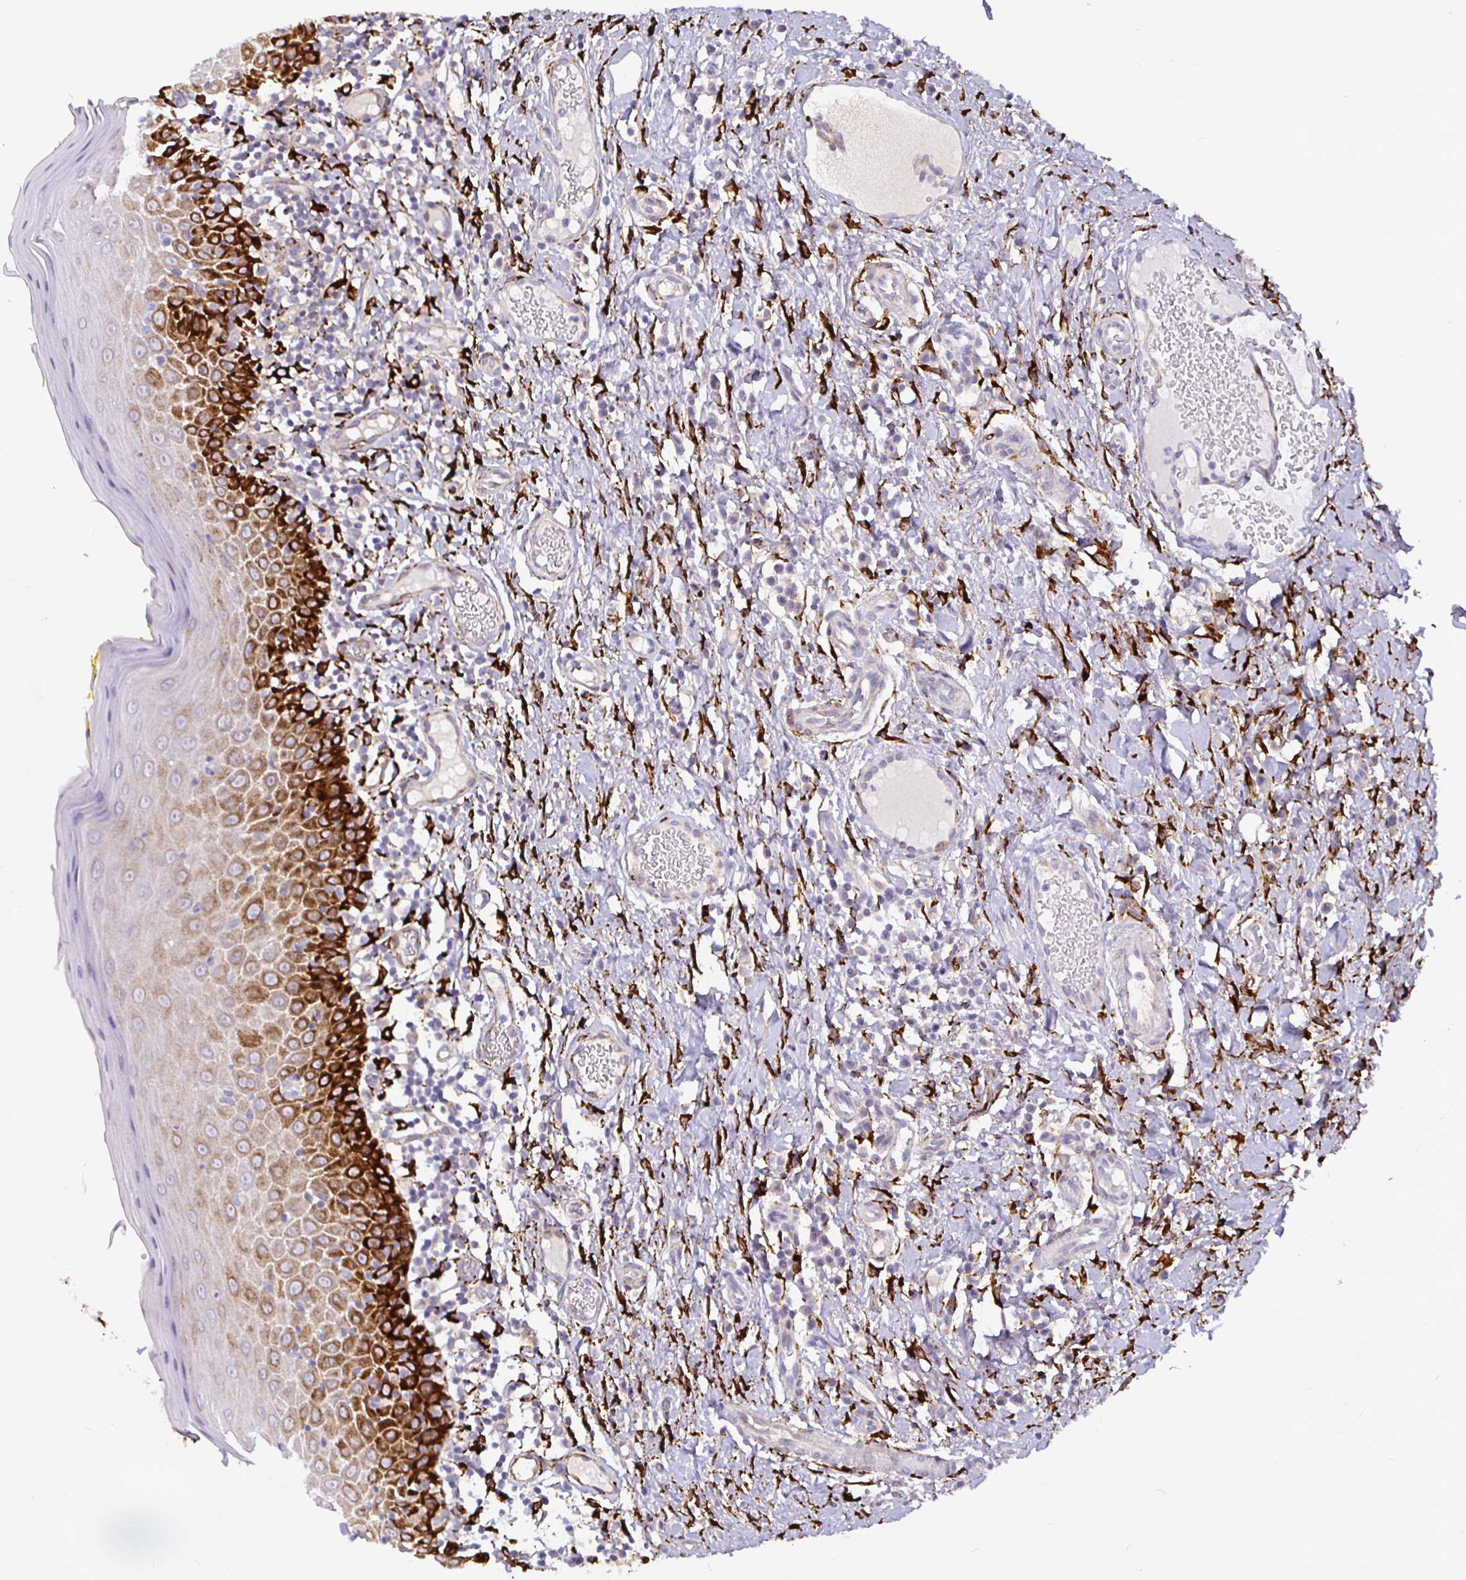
{"staining": {"intensity": "strong", "quantity": "25%-75%", "location": "cytoplasmic/membranous"}, "tissue": "oral mucosa", "cell_type": "Squamous epithelial cells", "image_type": "normal", "snomed": [{"axis": "morphology", "description": "Normal tissue, NOS"}, {"axis": "topography", "description": "Oral tissue"}, {"axis": "topography", "description": "Tounge, NOS"}], "caption": "Brown immunohistochemical staining in normal human oral mucosa demonstrates strong cytoplasmic/membranous positivity in about 25%-75% of squamous epithelial cells.", "gene": "P4HA2", "patient": {"sex": "female", "age": 58}}